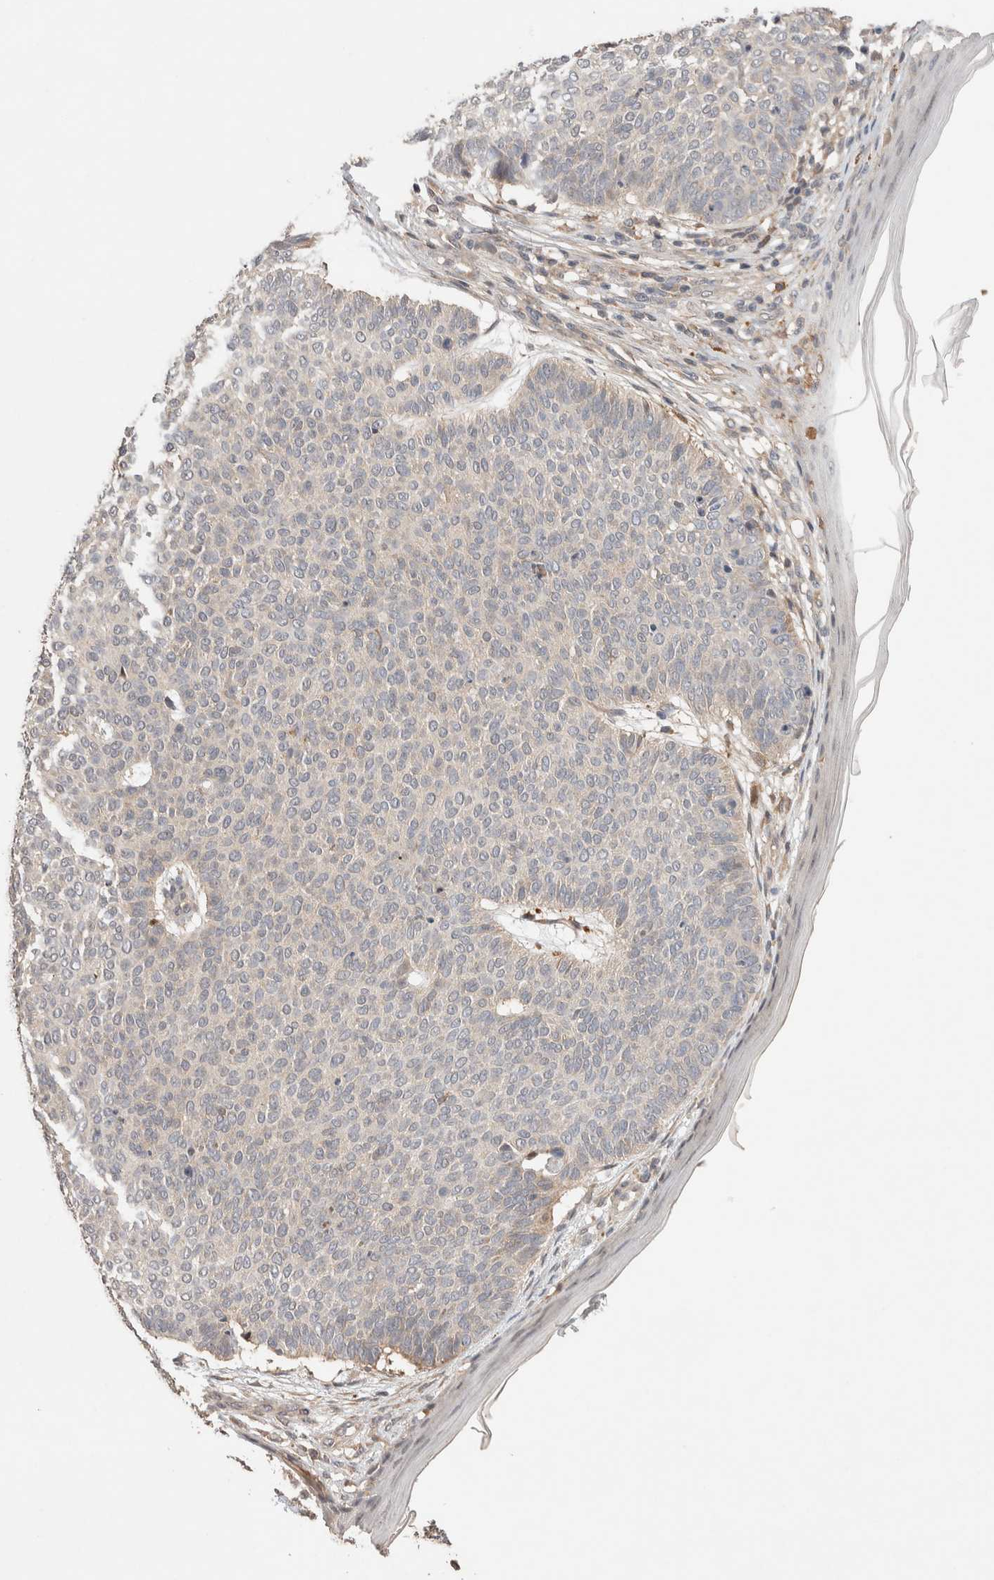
{"staining": {"intensity": "weak", "quantity": "<25%", "location": "cytoplasmic/membranous"}, "tissue": "skin cancer", "cell_type": "Tumor cells", "image_type": "cancer", "snomed": [{"axis": "morphology", "description": "Normal tissue, NOS"}, {"axis": "morphology", "description": "Basal cell carcinoma"}, {"axis": "topography", "description": "Skin"}], "caption": "High power microscopy histopathology image of an immunohistochemistry histopathology image of skin cancer, revealing no significant expression in tumor cells.", "gene": "CASK", "patient": {"sex": "male", "age": 50}}